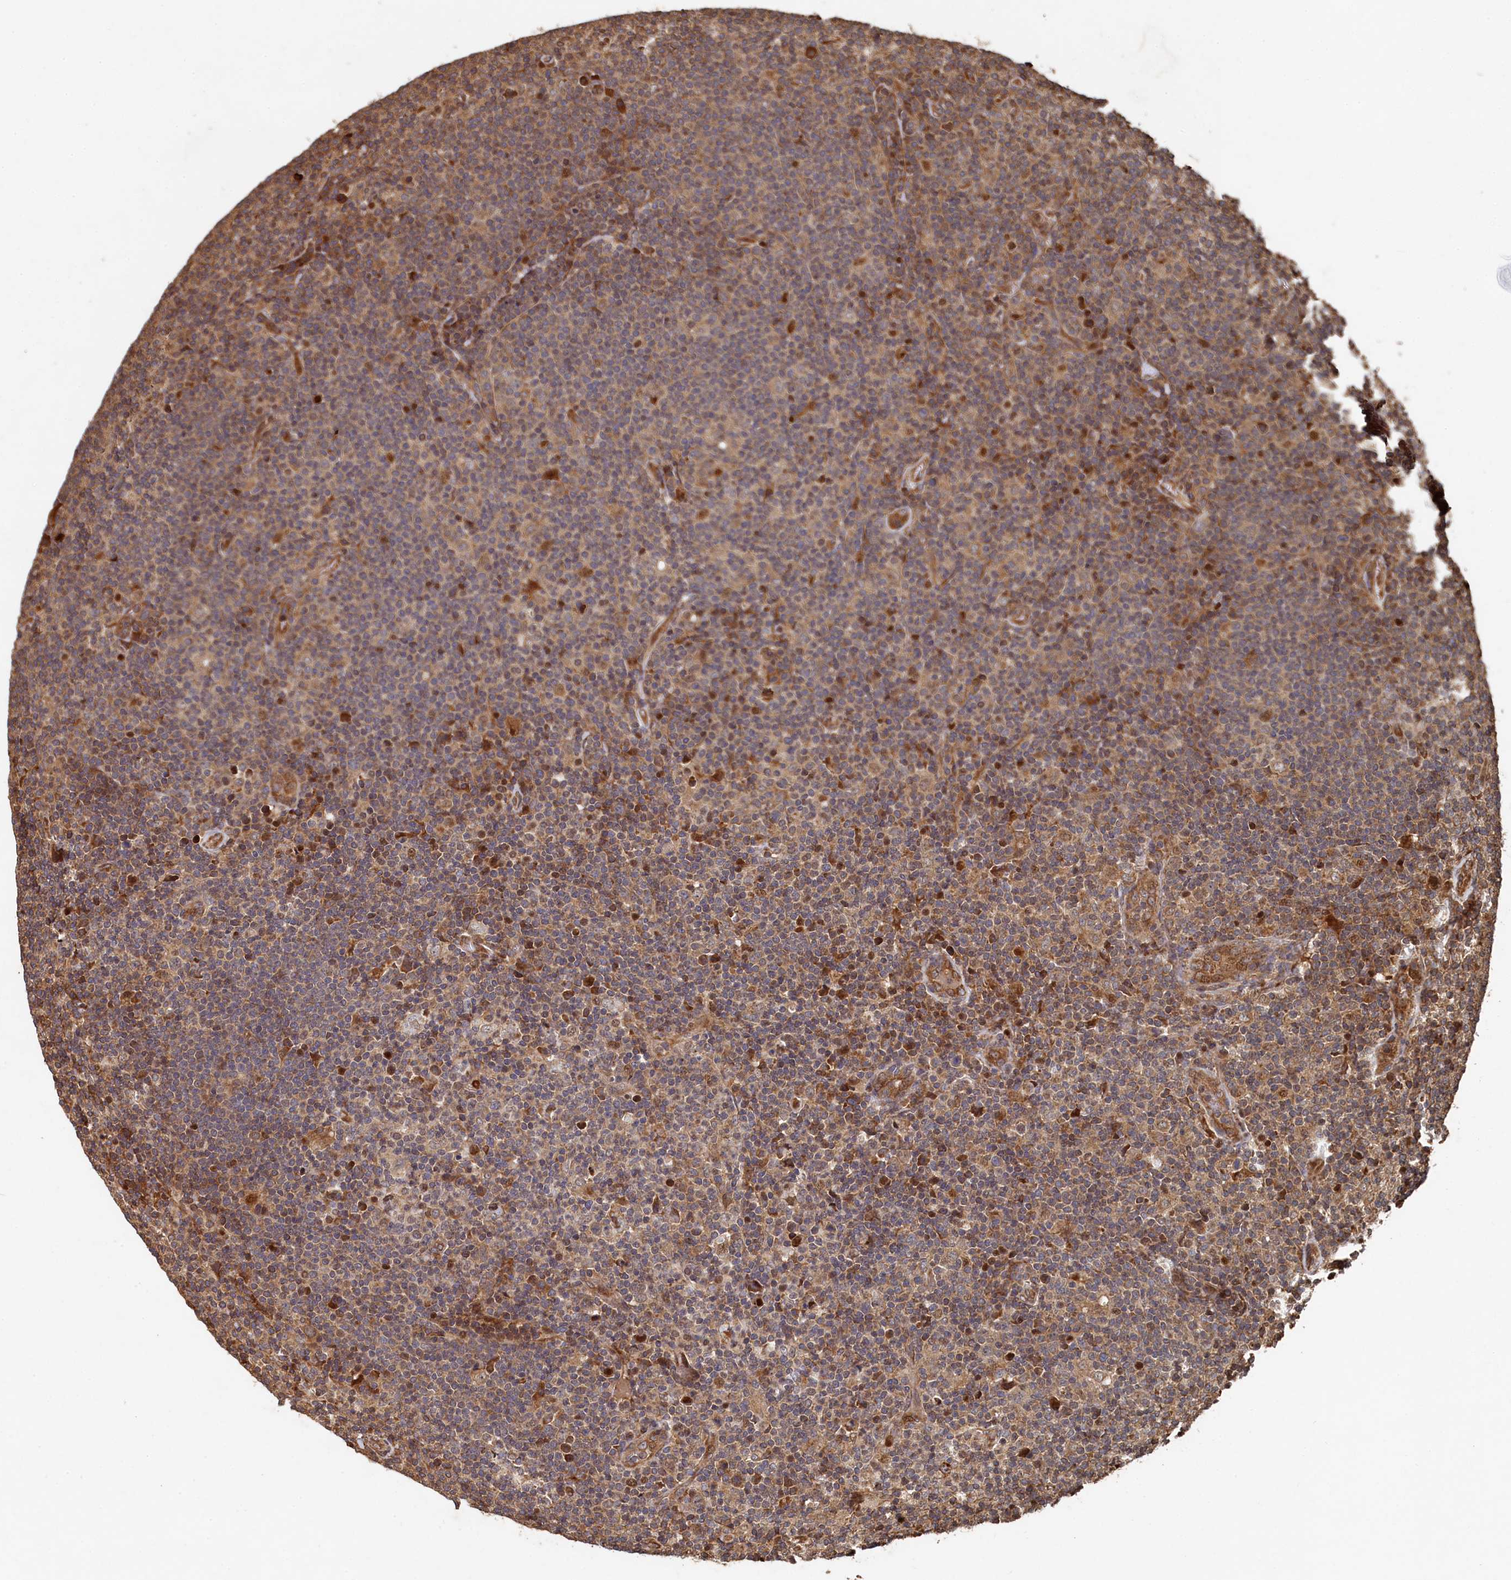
{"staining": {"intensity": "weak", "quantity": "25%-75%", "location": "cytoplasmic/membranous"}, "tissue": "lymphoma", "cell_type": "Tumor cells", "image_type": "cancer", "snomed": [{"axis": "morphology", "description": "Hodgkin's disease, NOS"}, {"axis": "topography", "description": "Lymph node"}], "caption": "This image demonstrates IHC staining of lymphoma, with low weak cytoplasmic/membranous positivity in approximately 25%-75% of tumor cells.", "gene": "PIGN", "patient": {"sex": "female", "age": 57}}